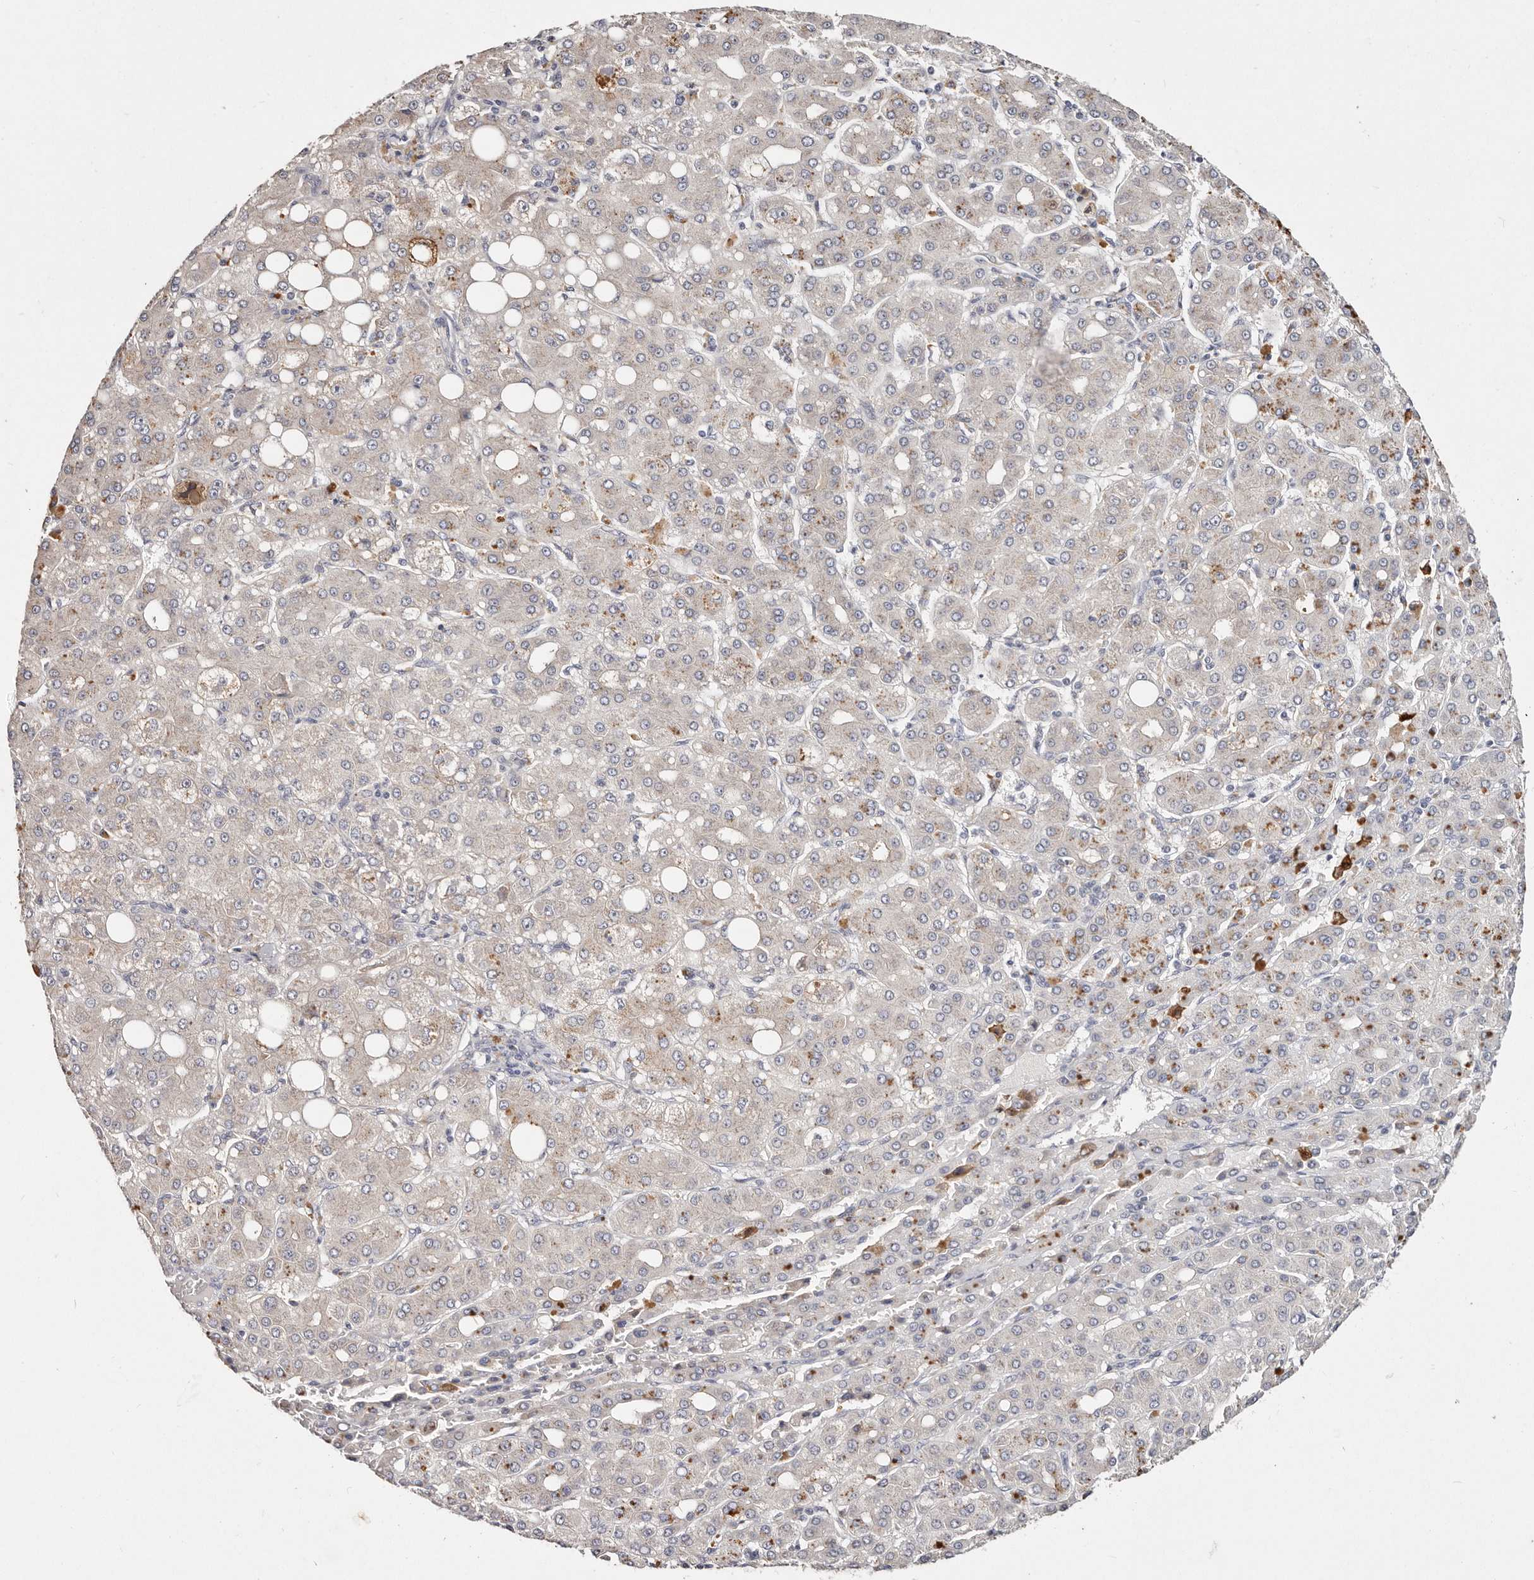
{"staining": {"intensity": "moderate", "quantity": "25%-75%", "location": "cytoplasmic/membranous"}, "tissue": "liver cancer", "cell_type": "Tumor cells", "image_type": "cancer", "snomed": [{"axis": "morphology", "description": "Carcinoma, Hepatocellular, NOS"}, {"axis": "topography", "description": "Liver"}], "caption": "Liver hepatocellular carcinoma stained with a brown dye reveals moderate cytoplasmic/membranous positive positivity in about 25%-75% of tumor cells.", "gene": "VIPAS39", "patient": {"sex": "male", "age": 65}}